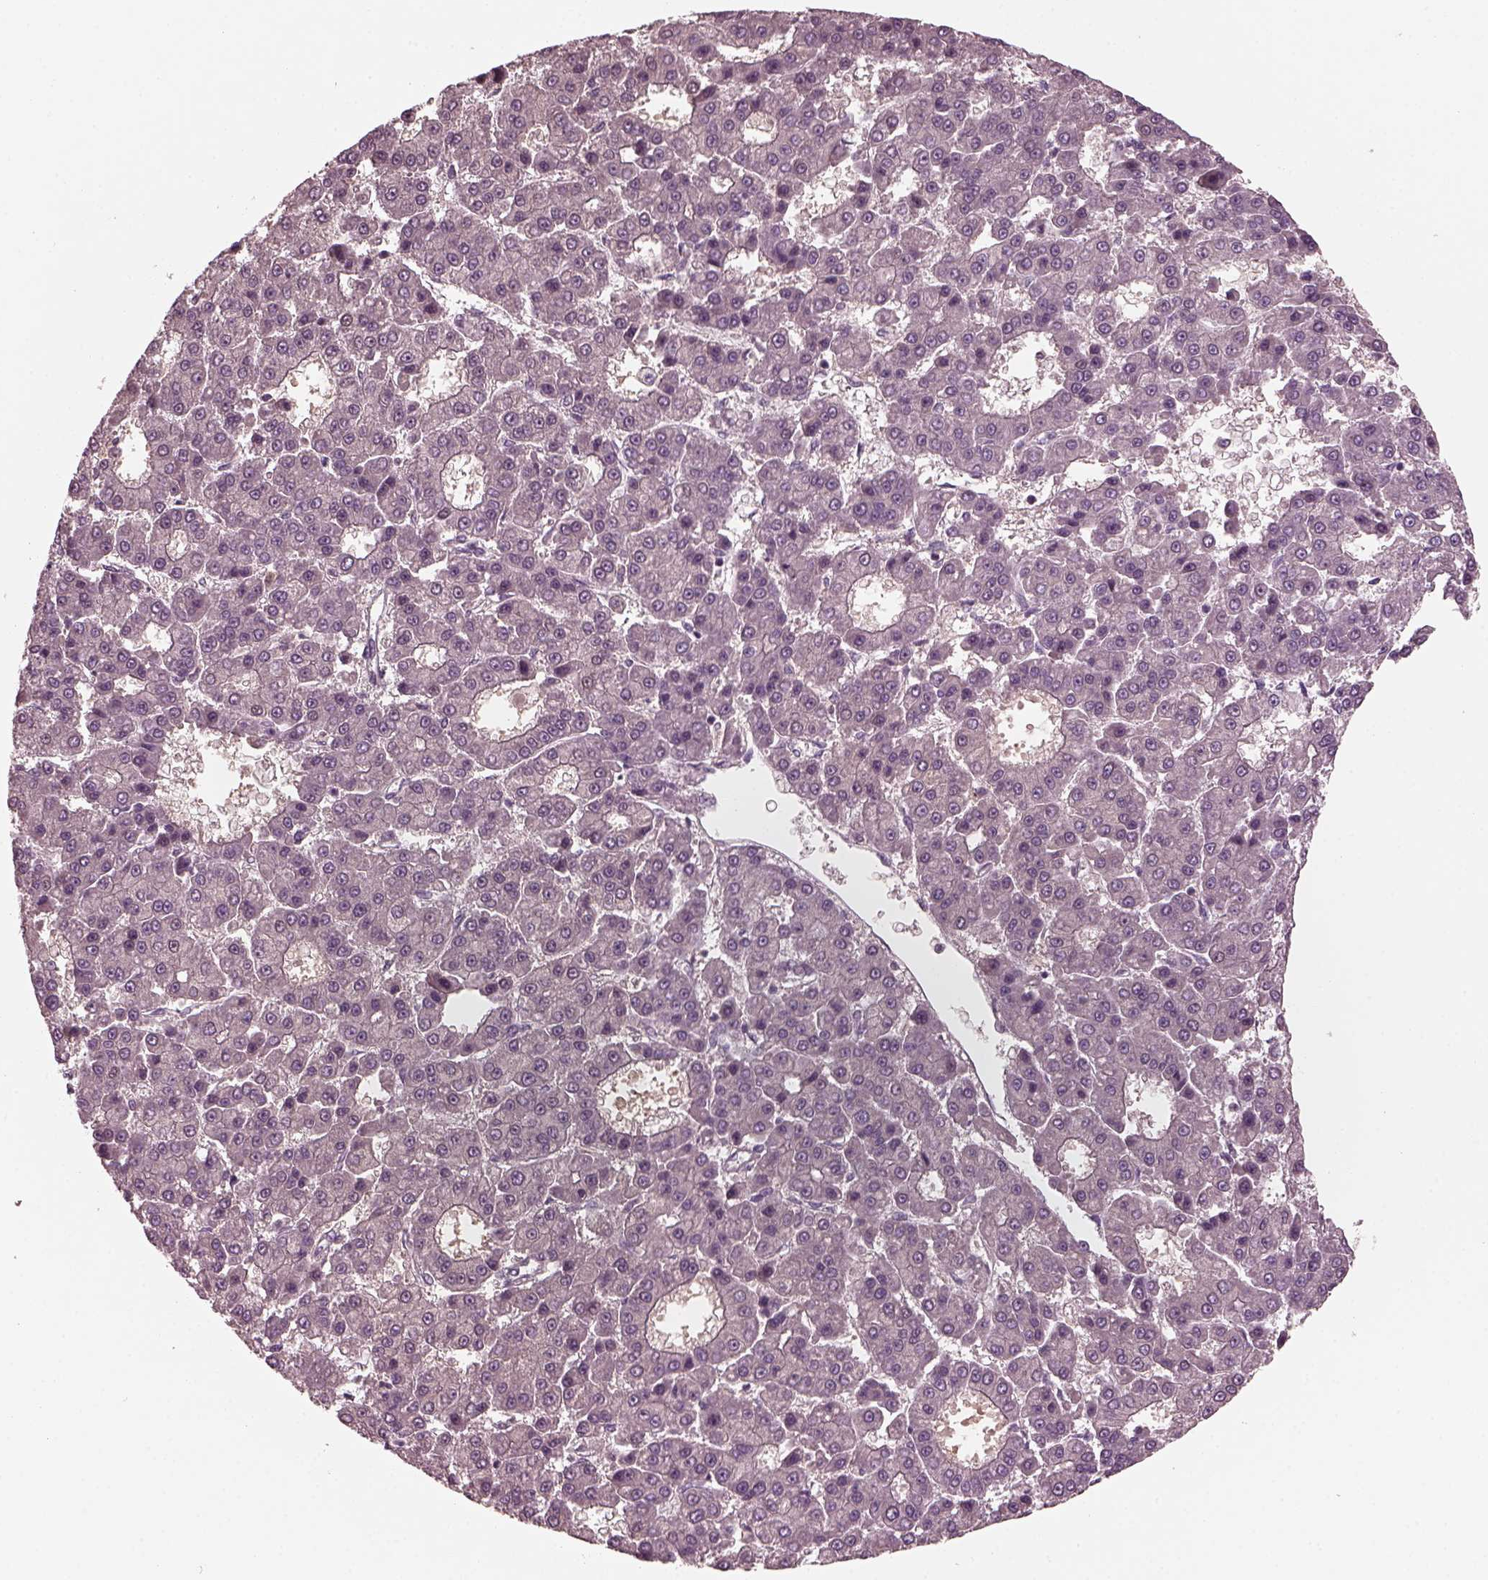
{"staining": {"intensity": "negative", "quantity": "none", "location": "none"}, "tissue": "liver cancer", "cell_type": "Tumor cells", "image_type": "cancer", "snomed": [{"axis": "morphology", "description": "Carcinoma, Hepatocellular, NOS"}, {"axis": "topography", "description": "Liver"}], "caption": "The IHC photomicrograph has no significant staining in tumor cells of liver cancer (hepatocellular carcinoma) tissue. (DAB immunohistochemistry (IHC) with hematoxylin counter stain).", "gene": "PORCN", "patient": {"sex": "male", "age": 70}}